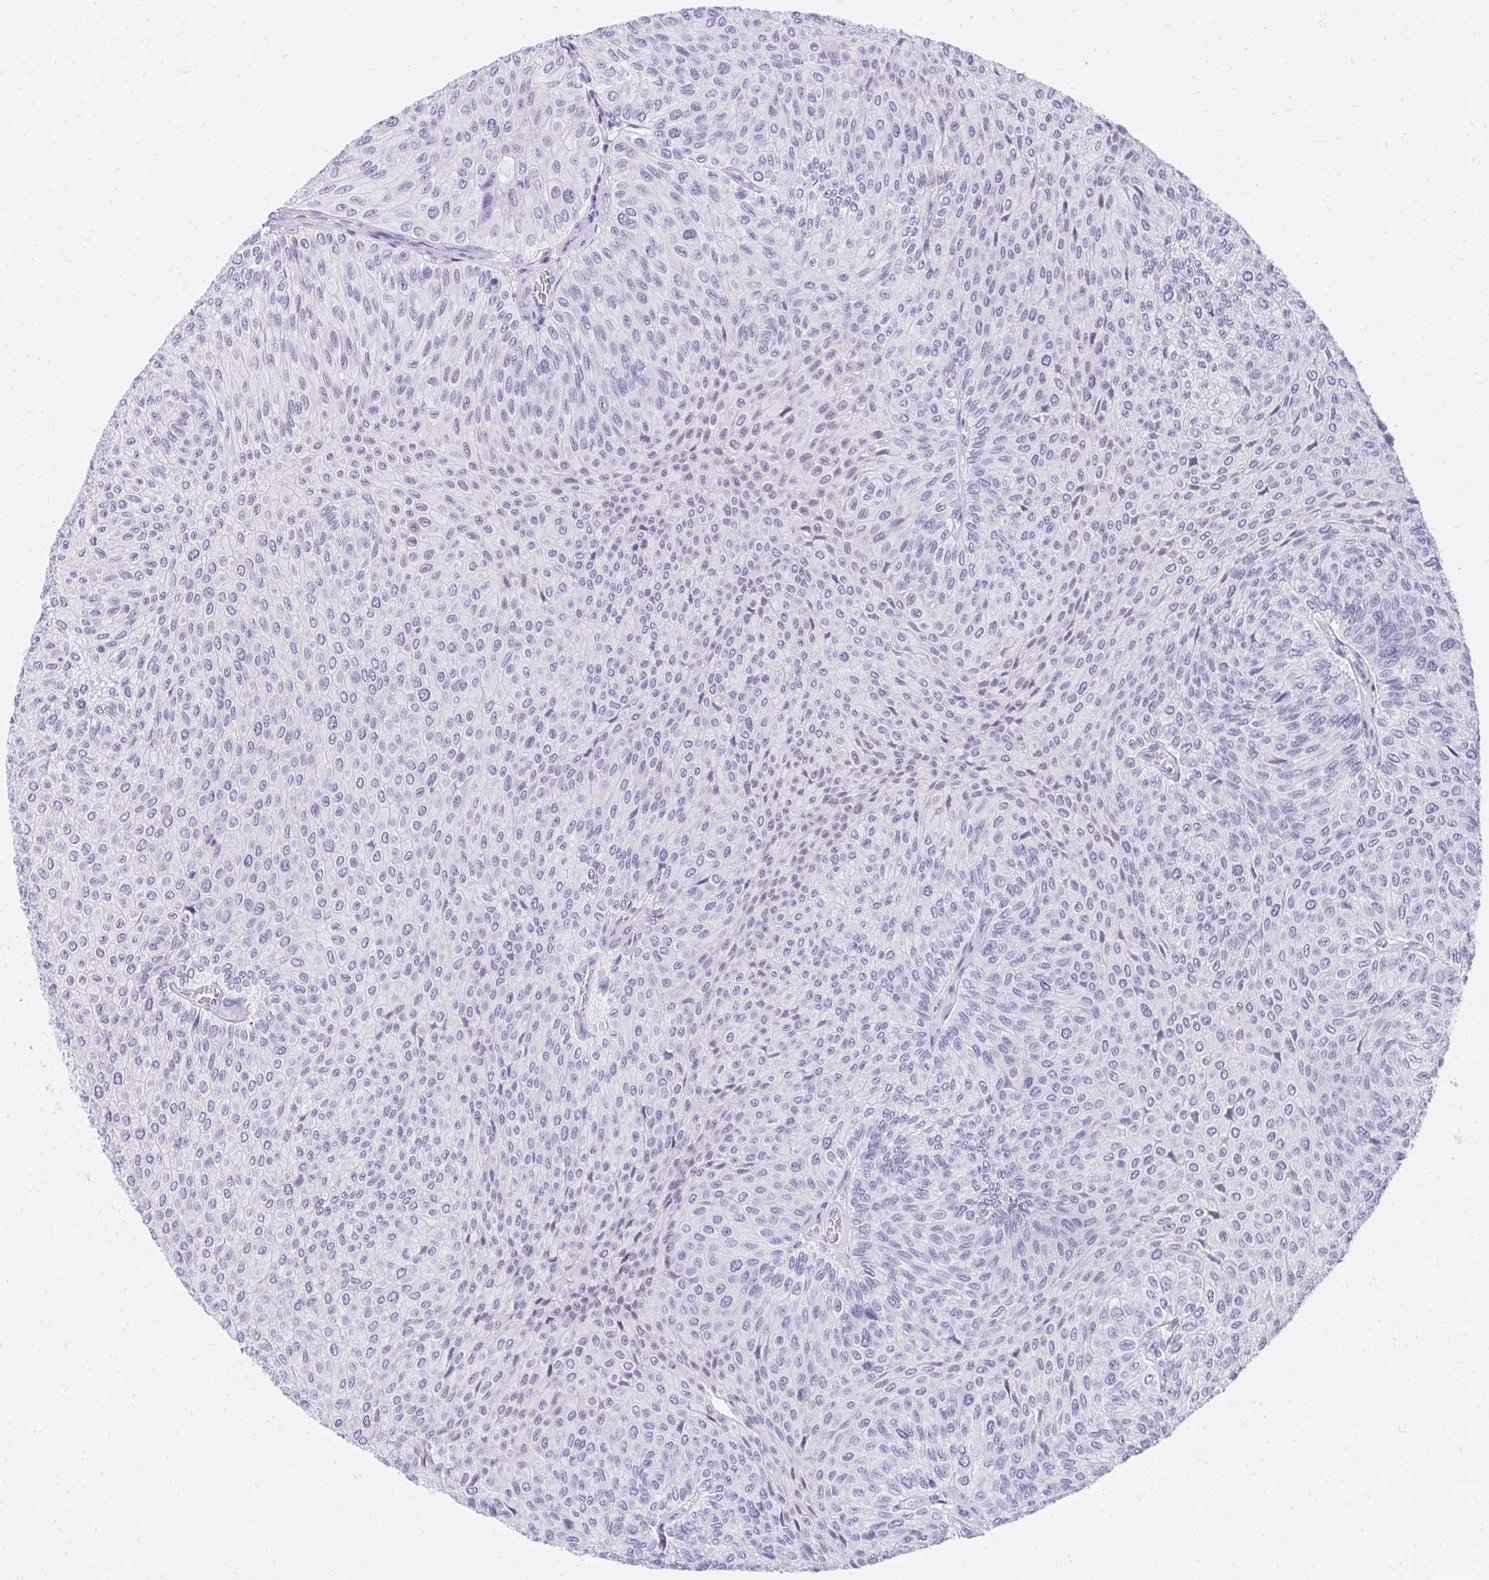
{"staining": {"intensity": "negative", "quantity": "none", "location": "none"}, "tissue": "urothelial cancer", "cell_type": "Tumor cells", "image_type": "cancer", "snomed": [{"axis": "morphology", "description": "Urothelial carcinoma, NOS"}, {"axis": "topography", "description": "Urinary bladder"}], "caption": "Photomicrograph shows no significant protein expression in tumor cells of urothelial cancer. (DAB IHC with hematoxylin counter stain).", "gene": "KCNN4", "patient": {"sex": "male", "age": 59}}